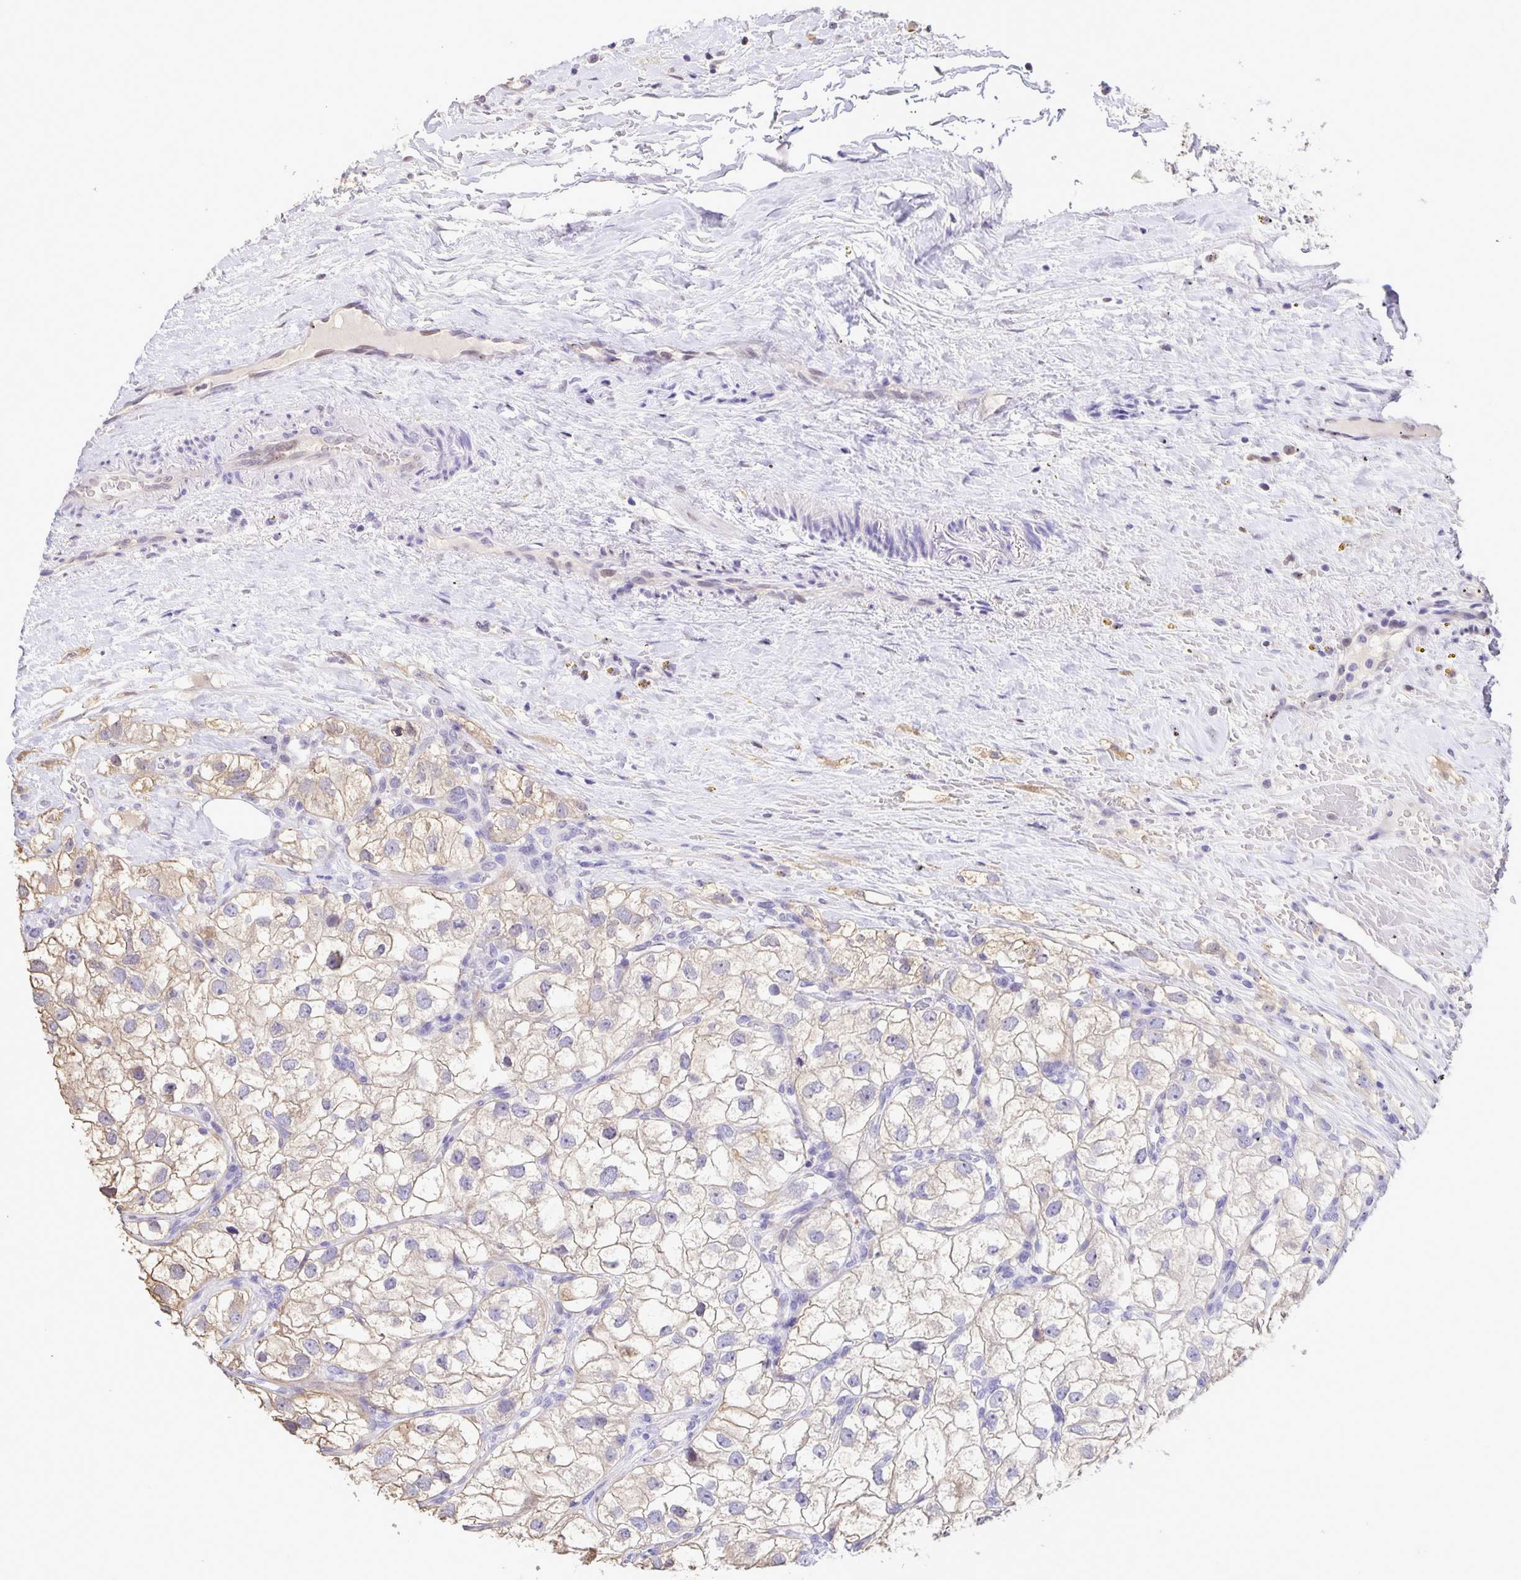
{"staining": {"intensity": "weak", "quantity": "25%-75%", "location": "cytoplasmic/membranous"}, "tissue": "renal cancer", "cell_type": "Tumor cells", "image_type": "cancer", "snomed": [{"axis": "morphology", "description": "Adenocarcinoma, NOS"}, {"axis": "topography", "description": "Kidney"}], "caption": "IHC of renal cancer shows low levels of weak cytoplasmic/membranous positivity in about 25%-75% of tumor cells.", "gene": "ONECUT2", "patient": {"sex": "male", "age": 59}}